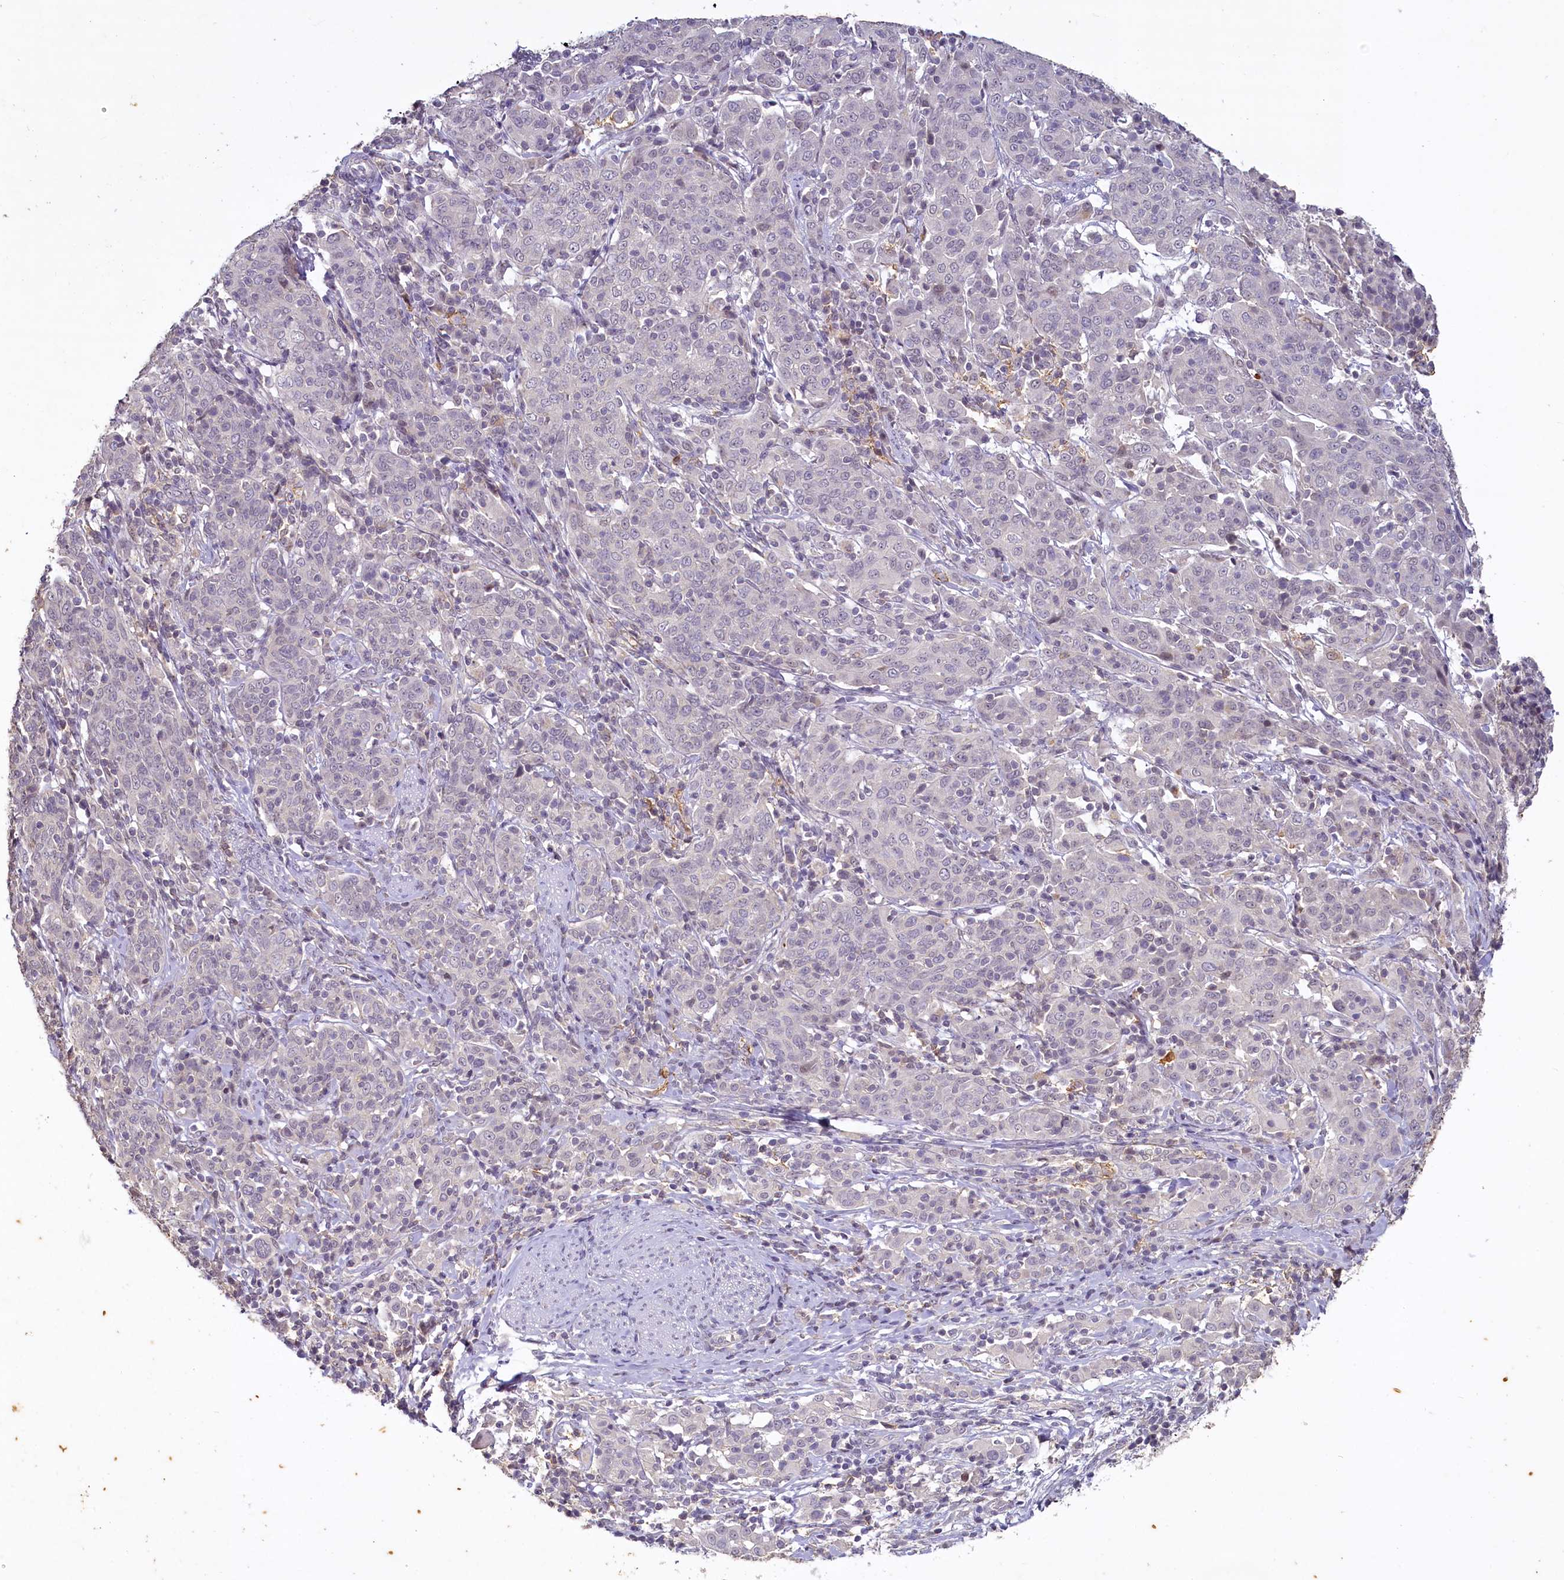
{"staining": {"intensity": "negative", "quantity": "none", "location": "none"}, "tissue": "cervical cancer", "cell_type": "Tumor cells", "image_type": "cancer", "snomed": [{"axis": "morphology", "description": "Squamous cell carcinoma, NOS"}, {"axis": "topography", "description": "Cervix"}], "caption": "Tumor cells are negative for protein expression in human squamous cell carcinoma (cervical). Brightfield microscopy of IHC stained with DAB (brown) and hematoxylin (blue), captured at high magnification.", "gene": "MUCL1", "patient": {"sex": "female", "age": 67}}